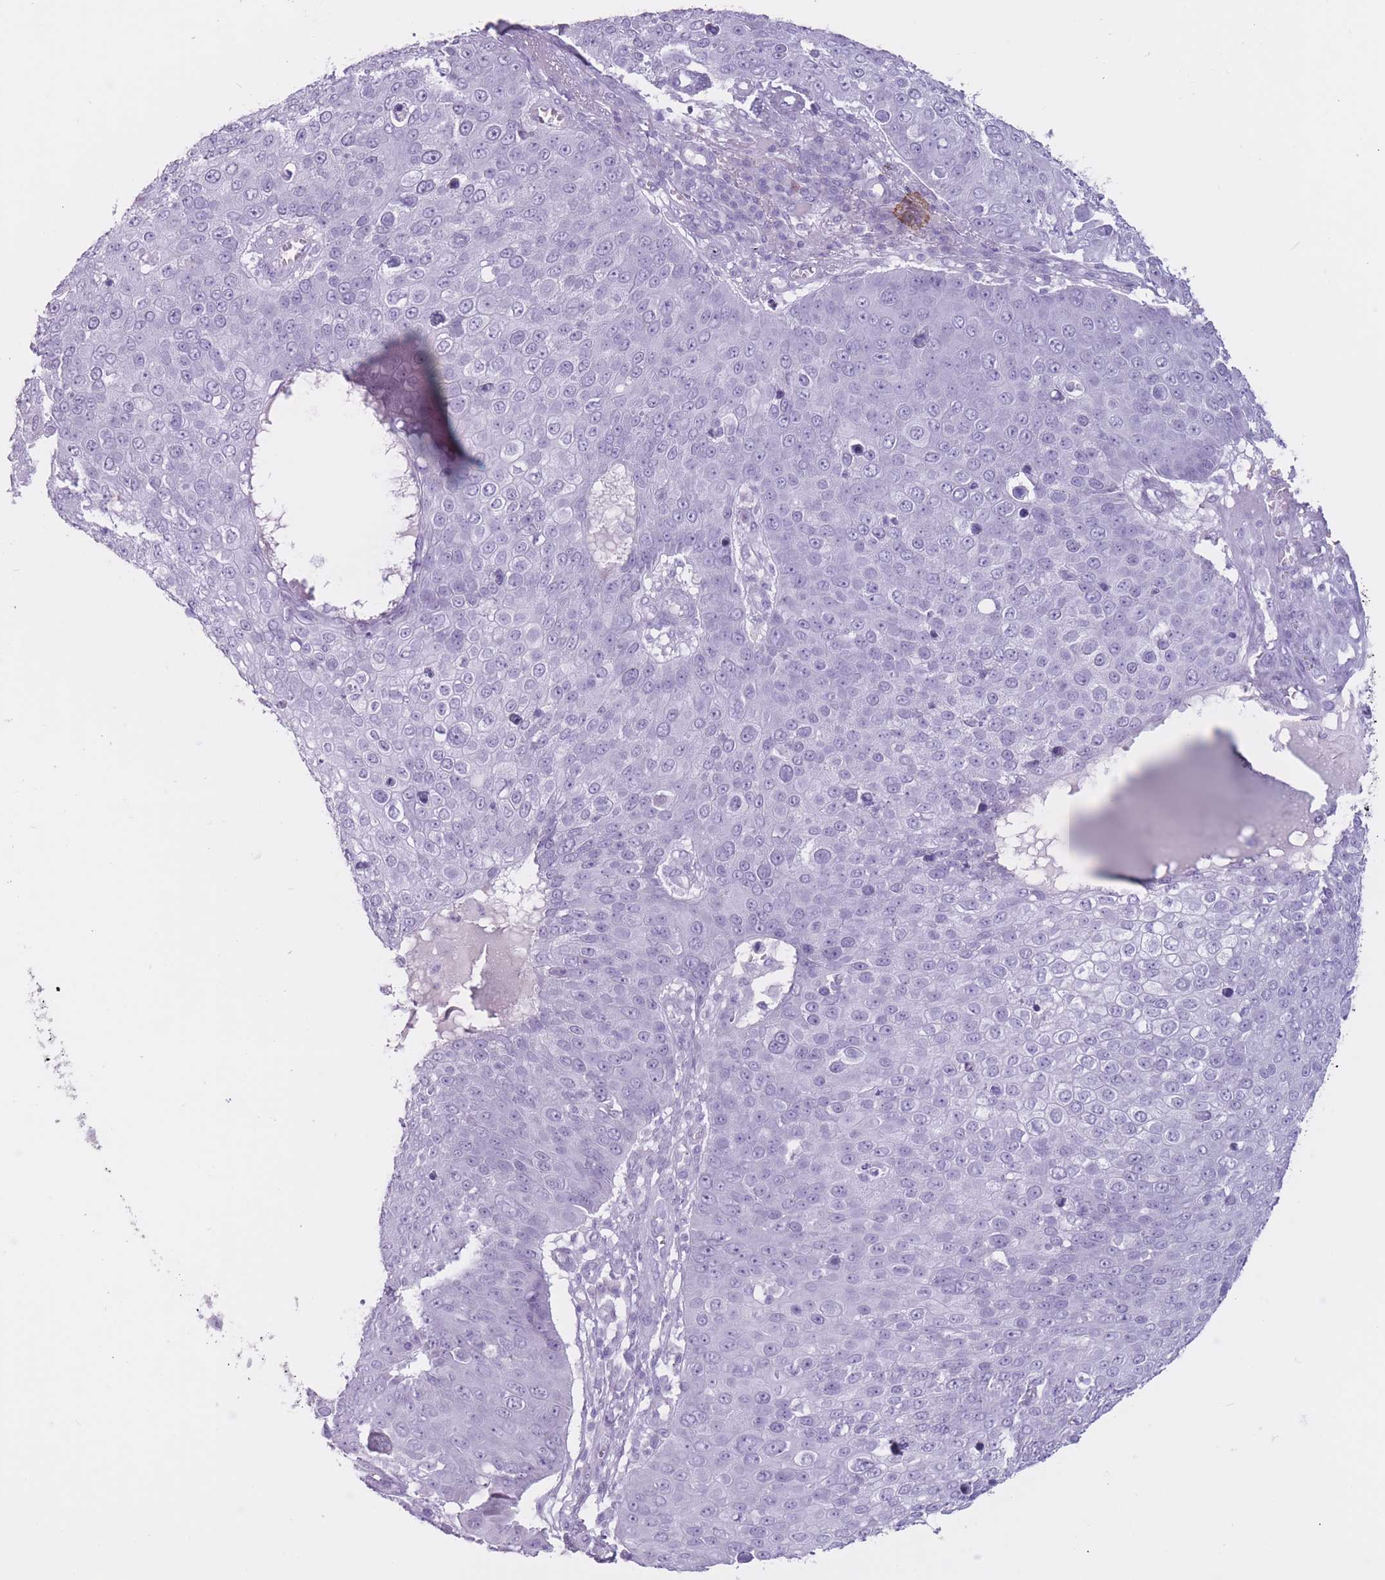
{"staining": {"intensity": "negative", "quantity": "none", "location": "none"}, "tissue": "skin cancer", "cell_type": "Tumor cells", "image_type": "cancer", "snomed": [{"axis": "morphology", "description": "Squamous cell carcinoma, NOS"}, {"axis": "topography", "description": "Skin"}], "caption": "Protein analysis of skin squamous cell carcinoma exhibits no significant positivity in tumor cells.", "gene": "PNMA3", "patient": {"sex": "male", "age": 71}}